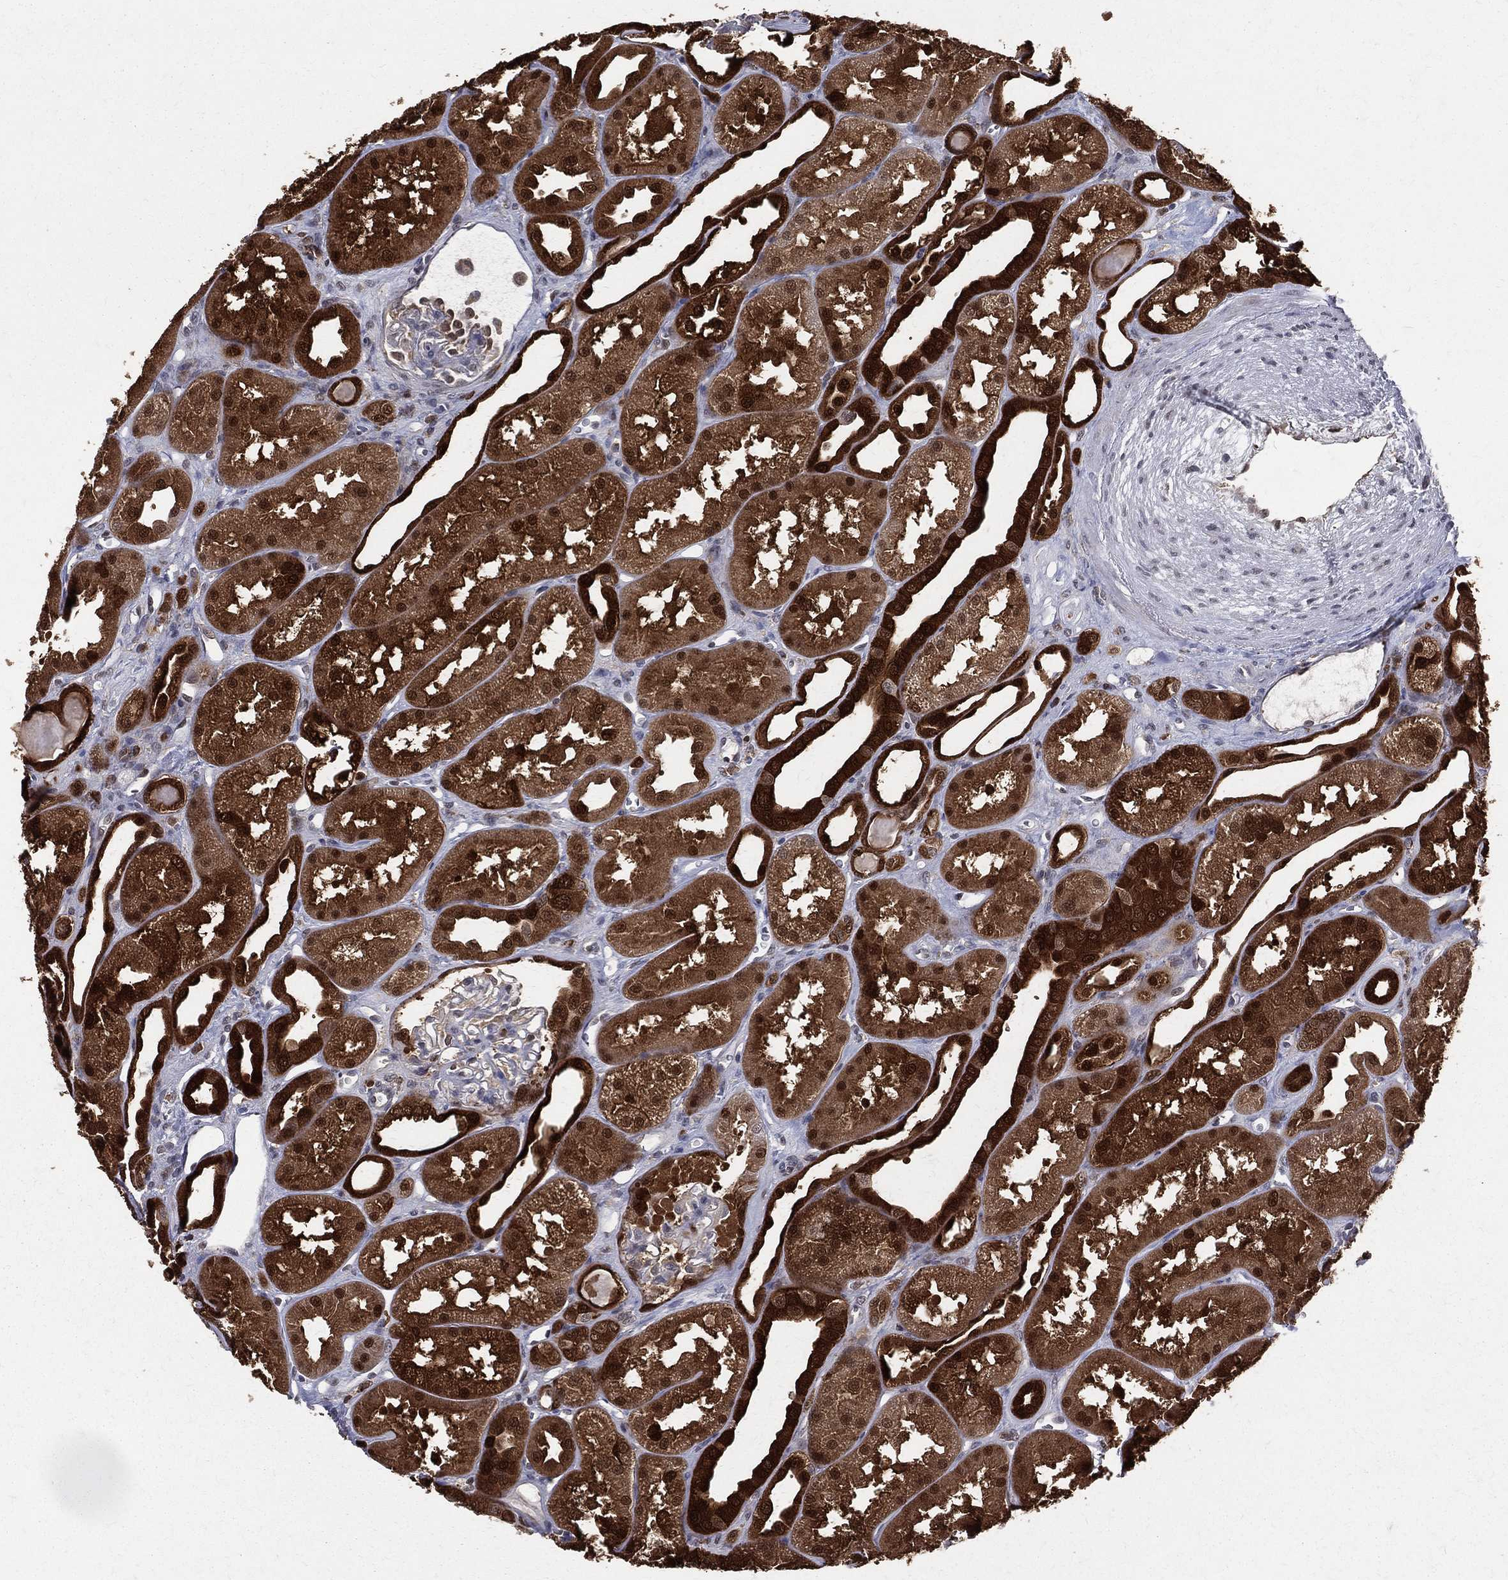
{"staining": {"intensity": "strong", "quantity": "<25%", "location": "cytoplasmic/membranous,nuclear"}, "tissue": "kidney", "cell_type": "Cells in glomeruli", "image_type": "normal", "snomed": [{"axis": "morphology", "description": "Normal tissue, NOS"}, {"axis": "topography", "description": "Kidney"}], "caption": "This is a histology image of immunohistochemistry staining of unremarkable kidney, which shows strong expression in the cytoplasmic/membranous,nuclear of cells in glomeruli.", "gene": "ENO1", "patient": {"sex": "male", "age": 61}}